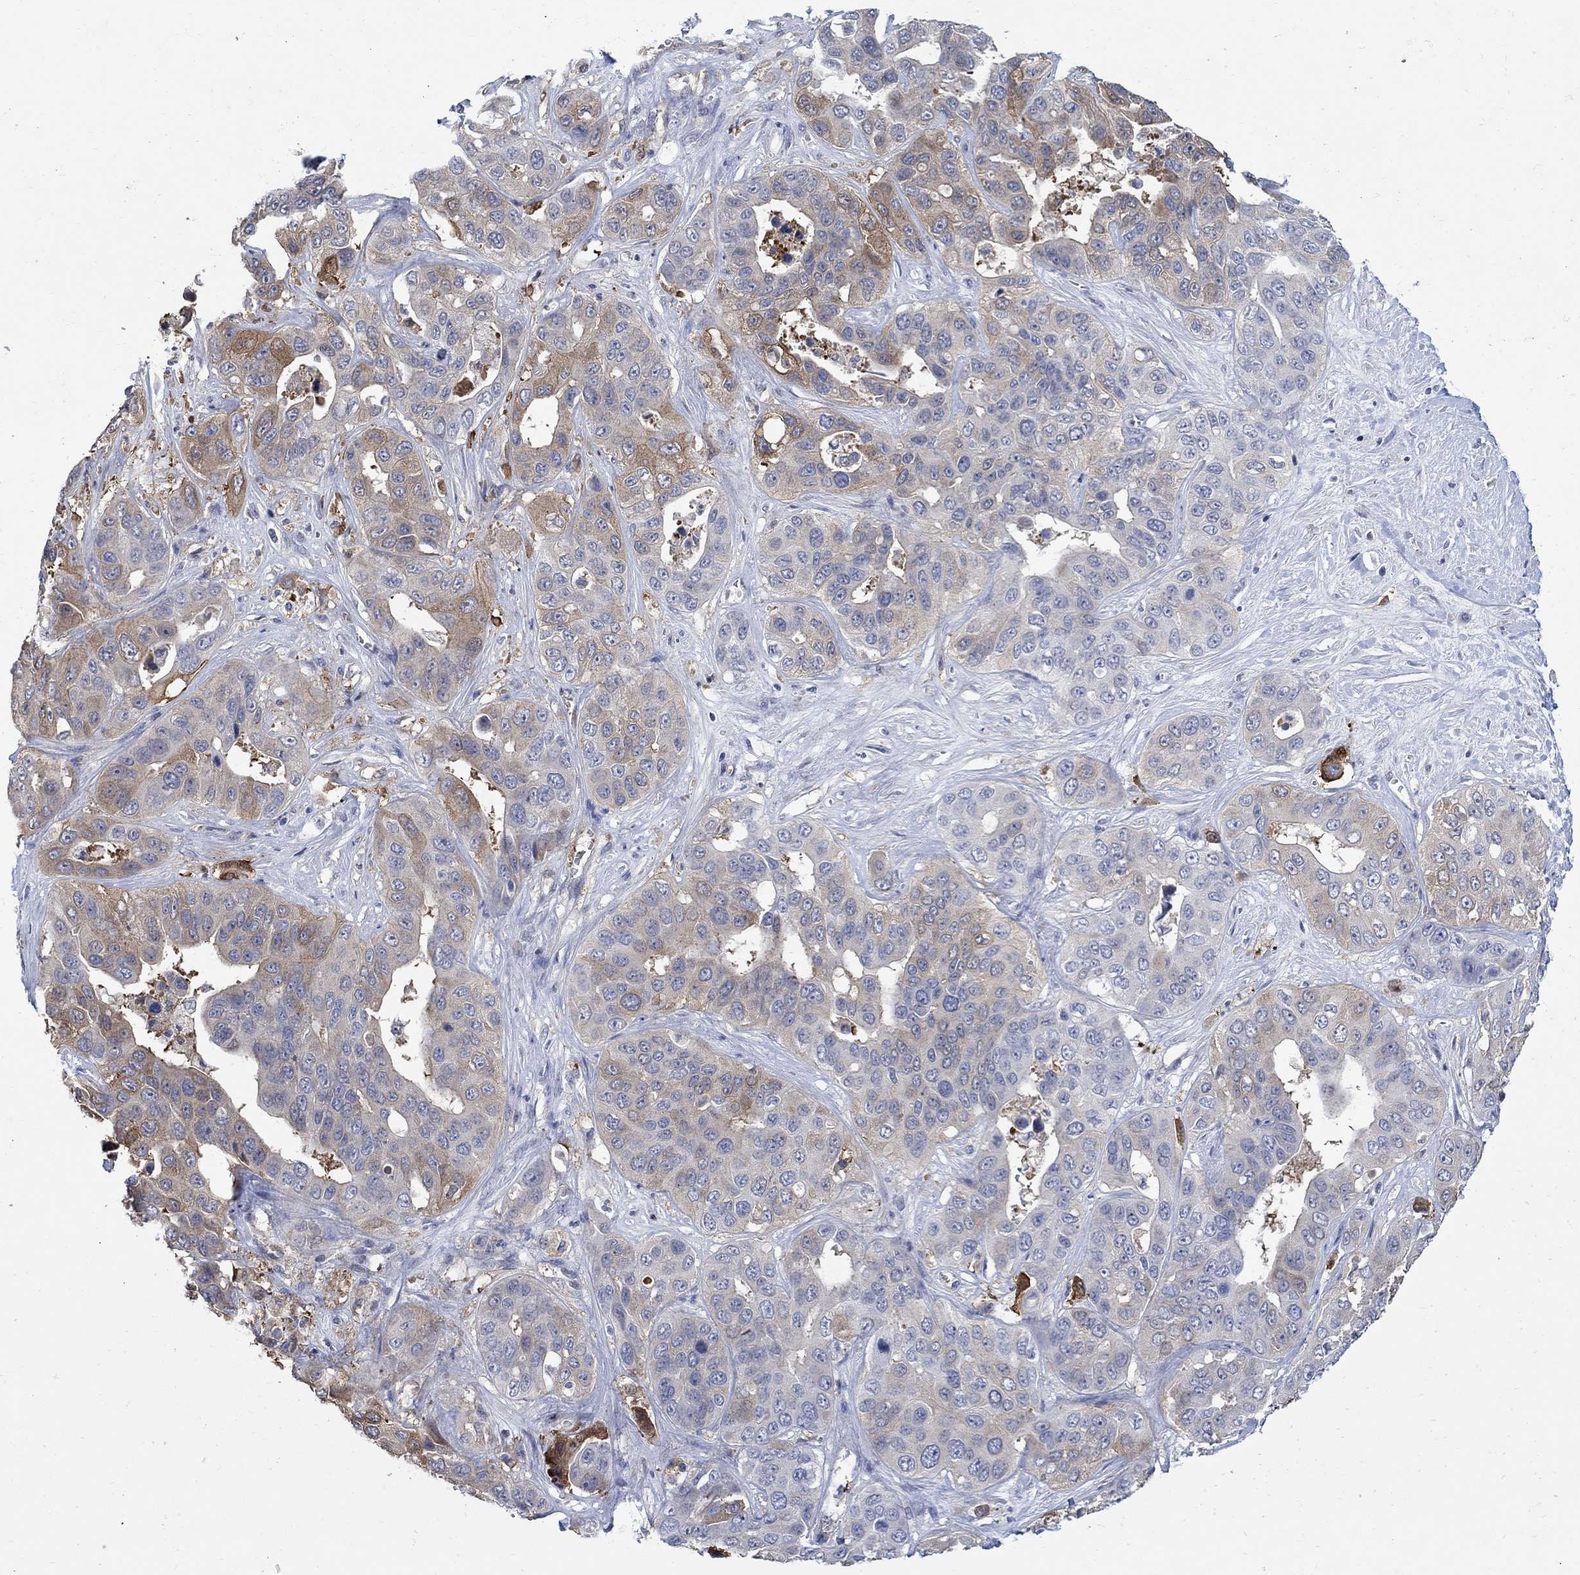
{"staining": {"intensity": "moderate", "quantity": "25%-75%", "location": "cytoplasmic/membranous"}, "tissue": "liver cancer", "cell_type": "Tumor cells", "image_type": "cancer", "snomed": [{"axis": "morphology", "description": "Cholangiocarcinoma"}, {"axis": "topography", "description": "Liver"}], "caption": "Moderate cytoplasmic/membranous protein staining is identified in about 25%-75% of tumor cells in liver cancer.", "gene": "TGM2", "patient": {"sex": "female", "age": 52}}